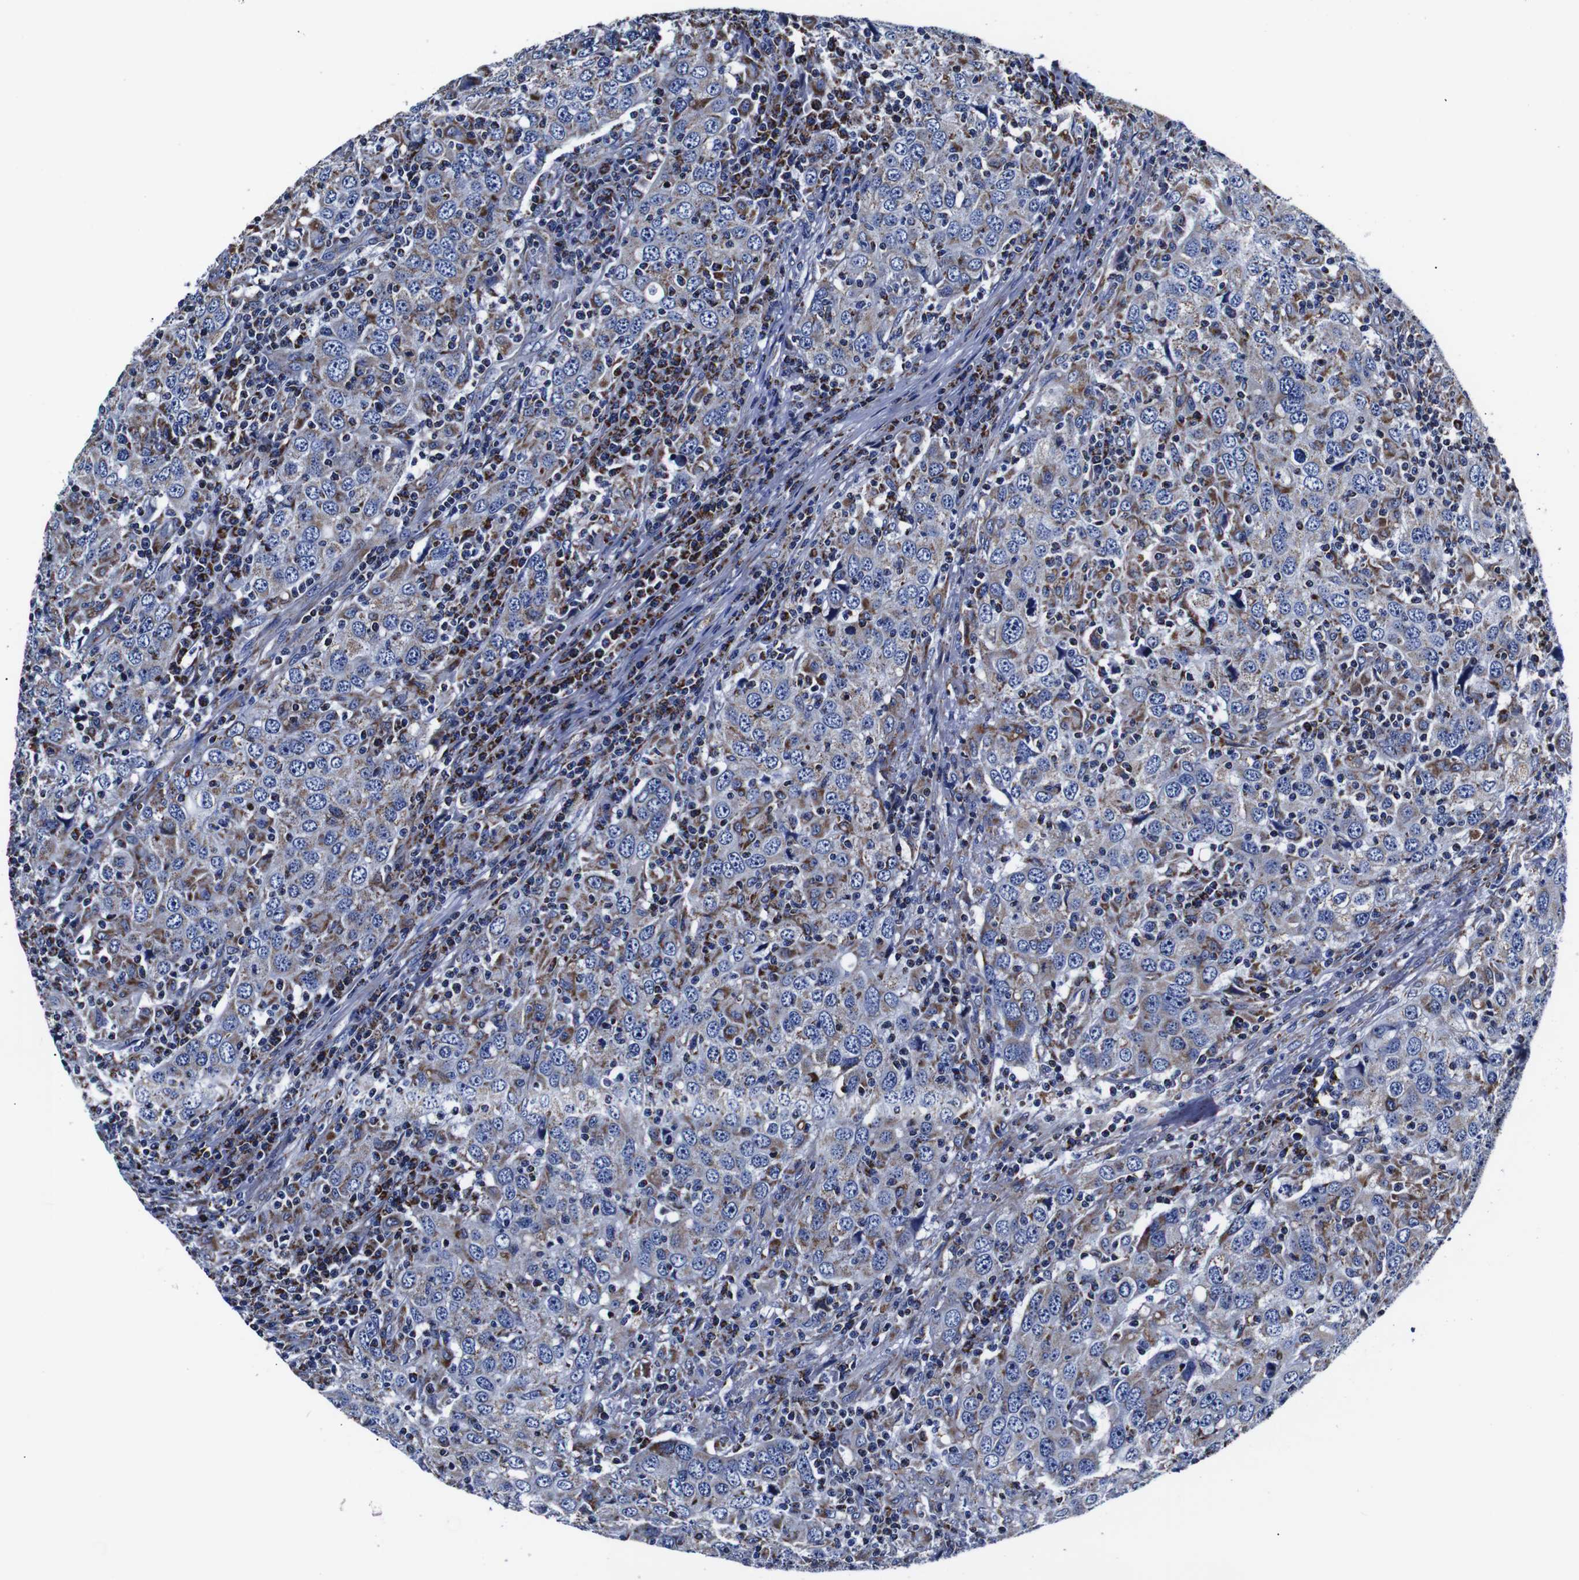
{"staining": {"intensity": "moderate", "quantity": "<25%", "location": "cytoplasmic/membranous"}, "tissue": "head and neck cancer", "cell_type": "Tumor cells", "image_type": "cancer", "snomed": [{"axis": "morphology", "description": "Adenocarcinoma, NOS"}, {"axis": "topography", "description": "Salivary gland"}, {"axis": "topography", "description": "Head-Neck"}], "caption": "Immunohistochemical staining of human head and neck adenocarcinoma demonstrates low levels of moderate cytoplasmic/membranous staining in approximately <25% of tumor cells. The staining was performed using DAB to visualize the protein expression in brown, while the nuclei were stained in blue with hematoxylin (Magnification: 20x).", "gene": "FKBP9", "patient": {"sex": "female", "age": 65}}